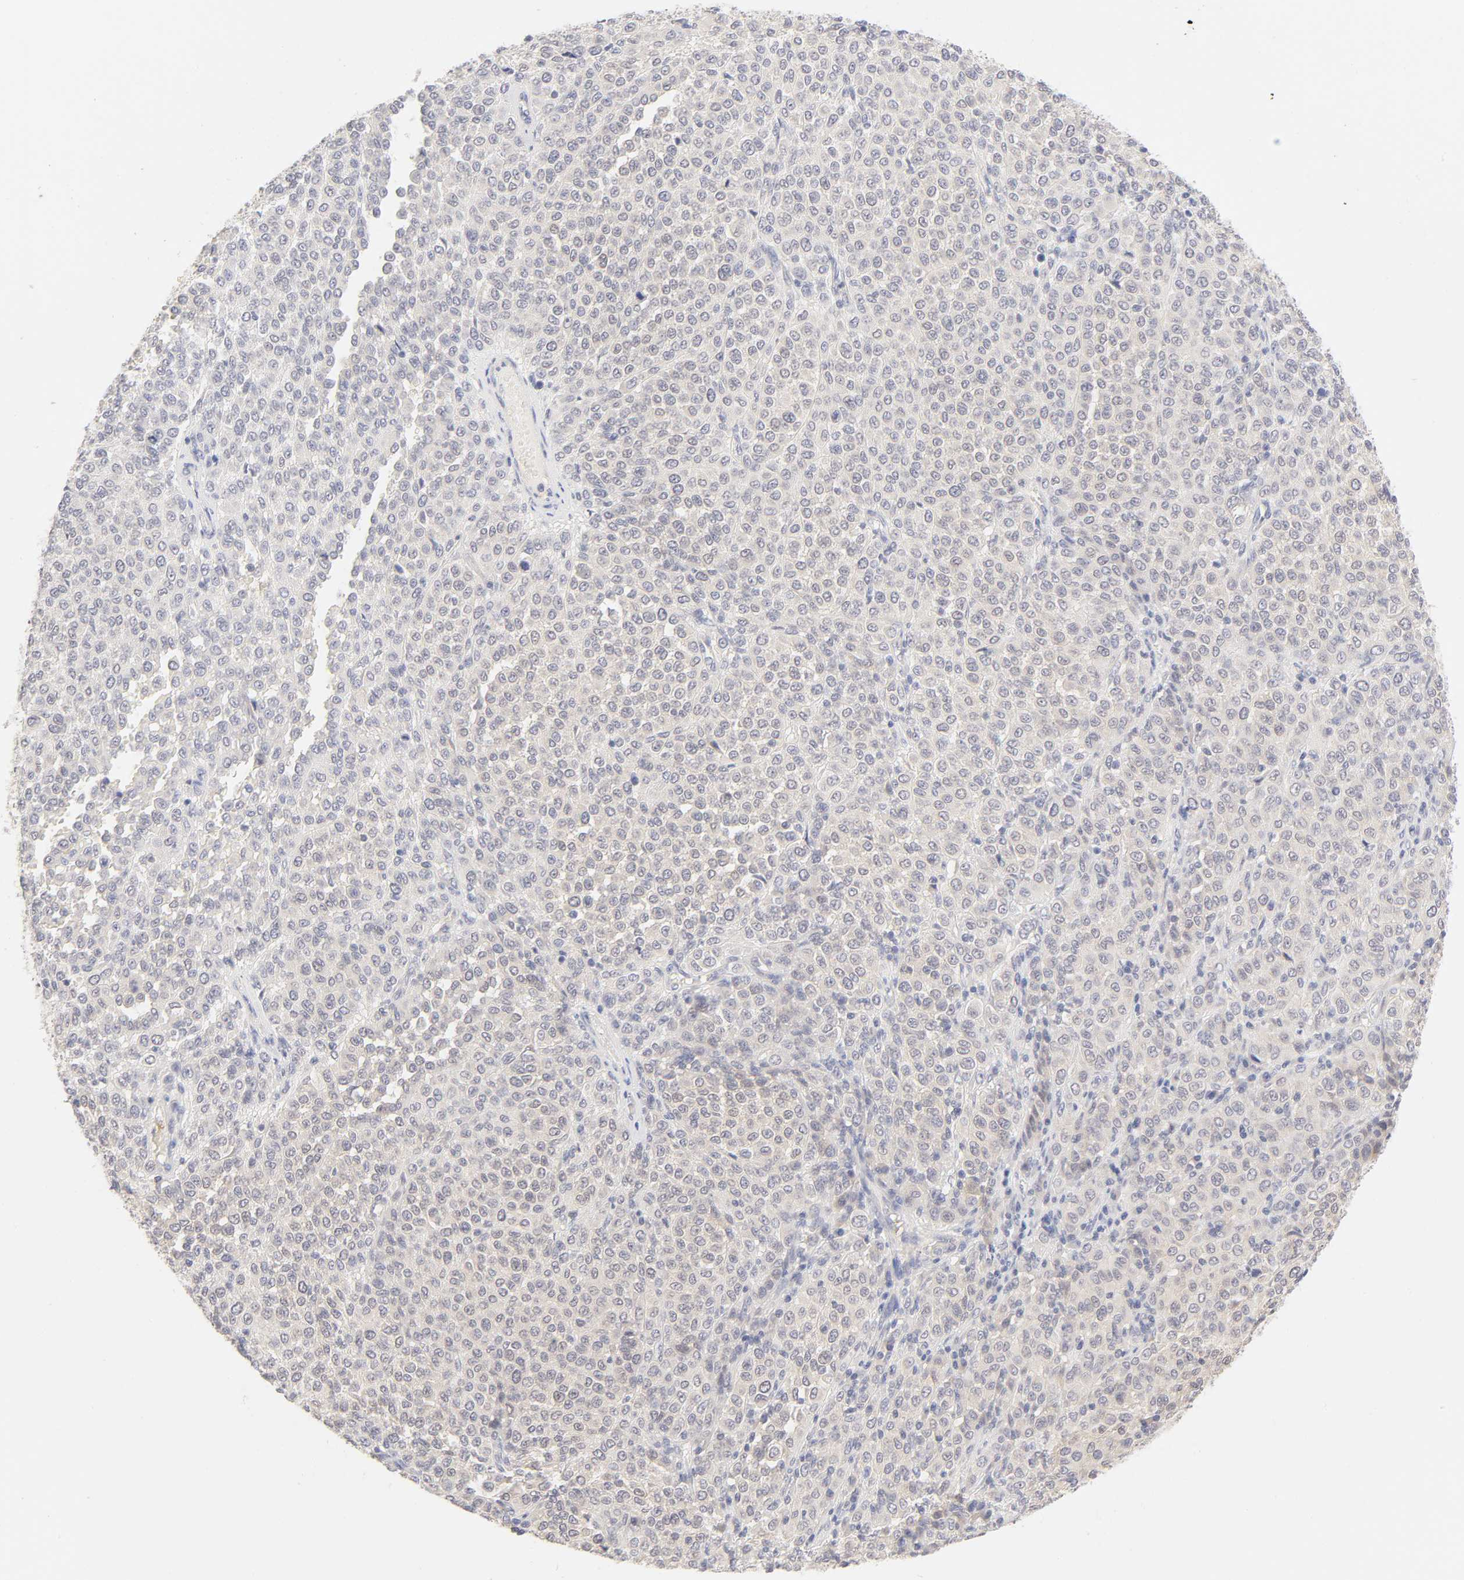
{"staining": {"intensity": "weak", "quantity": "<25%", "location": "cytoplasmic/membranous"}, "tissue": "melanoma", "cell_type": "Tumor cells", "image_type": "cancer", "snomed": [{"axis": "morphology", "description": "Malignant melanoma, Metastatic site"}, {"axis": "topography", "description": "Pancreas"}], "caption": "The histopathology image displays no staining of tumor cells in malignant melanoma (metastatic site).", "gene": "CYP4B1", "patient": {"sex": "female", "age": 30}}